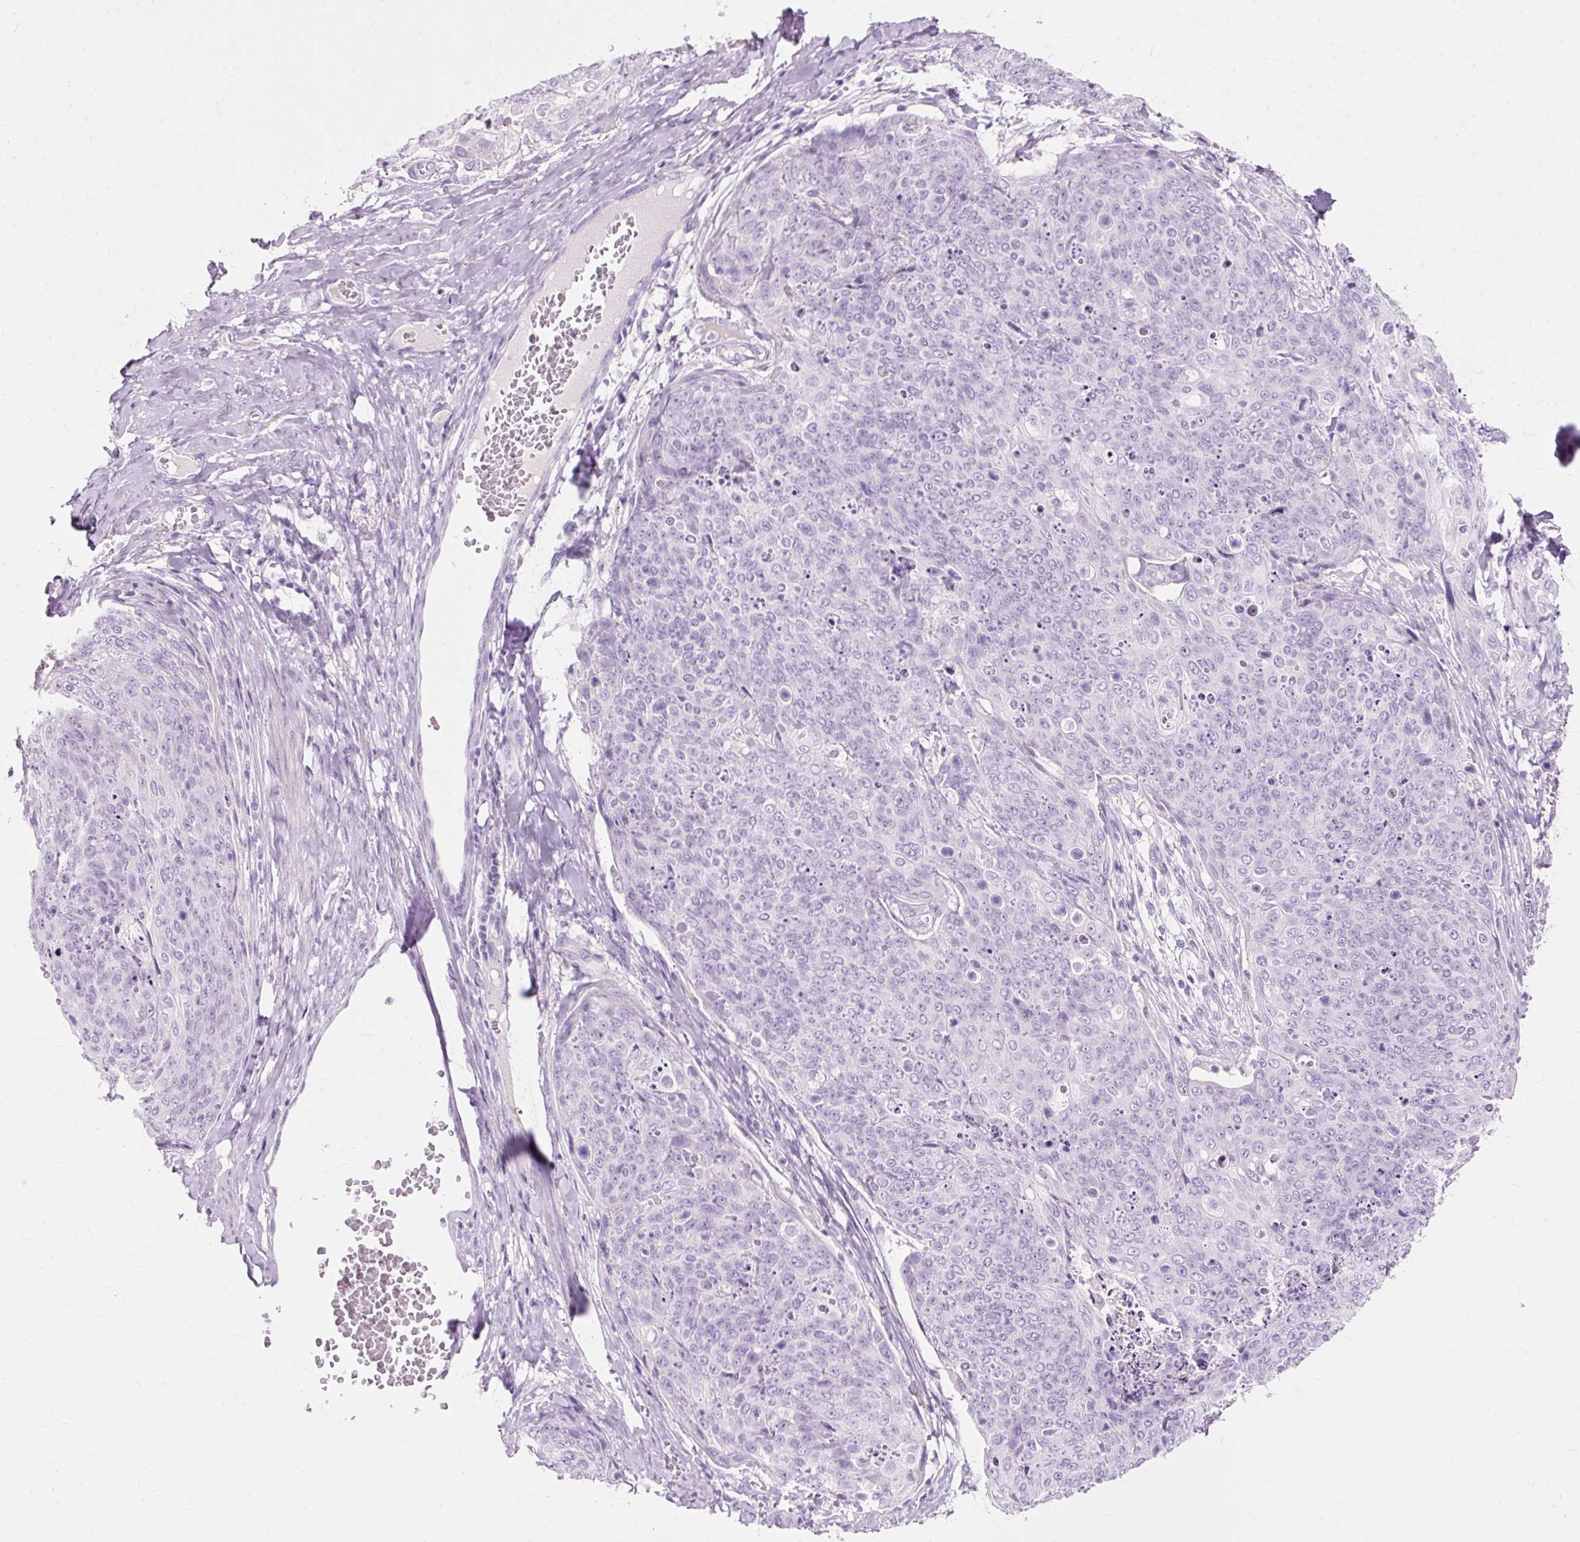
{"staining": {"intensity": "negative", "quantity": "none", "location": "none"}, "tissue": "skin cancer", "cell_type": "Tumor cells", "image_type": "cancer", "snomed": [{"axis": "morphology", "description": "Squamous cell carcinoma, NOS"}, {"axis": "topography", "description": "Skin"}, {"axis": "topography", "description": "Vulva"}], "caption": "The photomicrograph reveals no significant staining in tumor cells of skin cancer.", "gene": "CLDN25", "patient": {"sex": "female", "age": 85}}